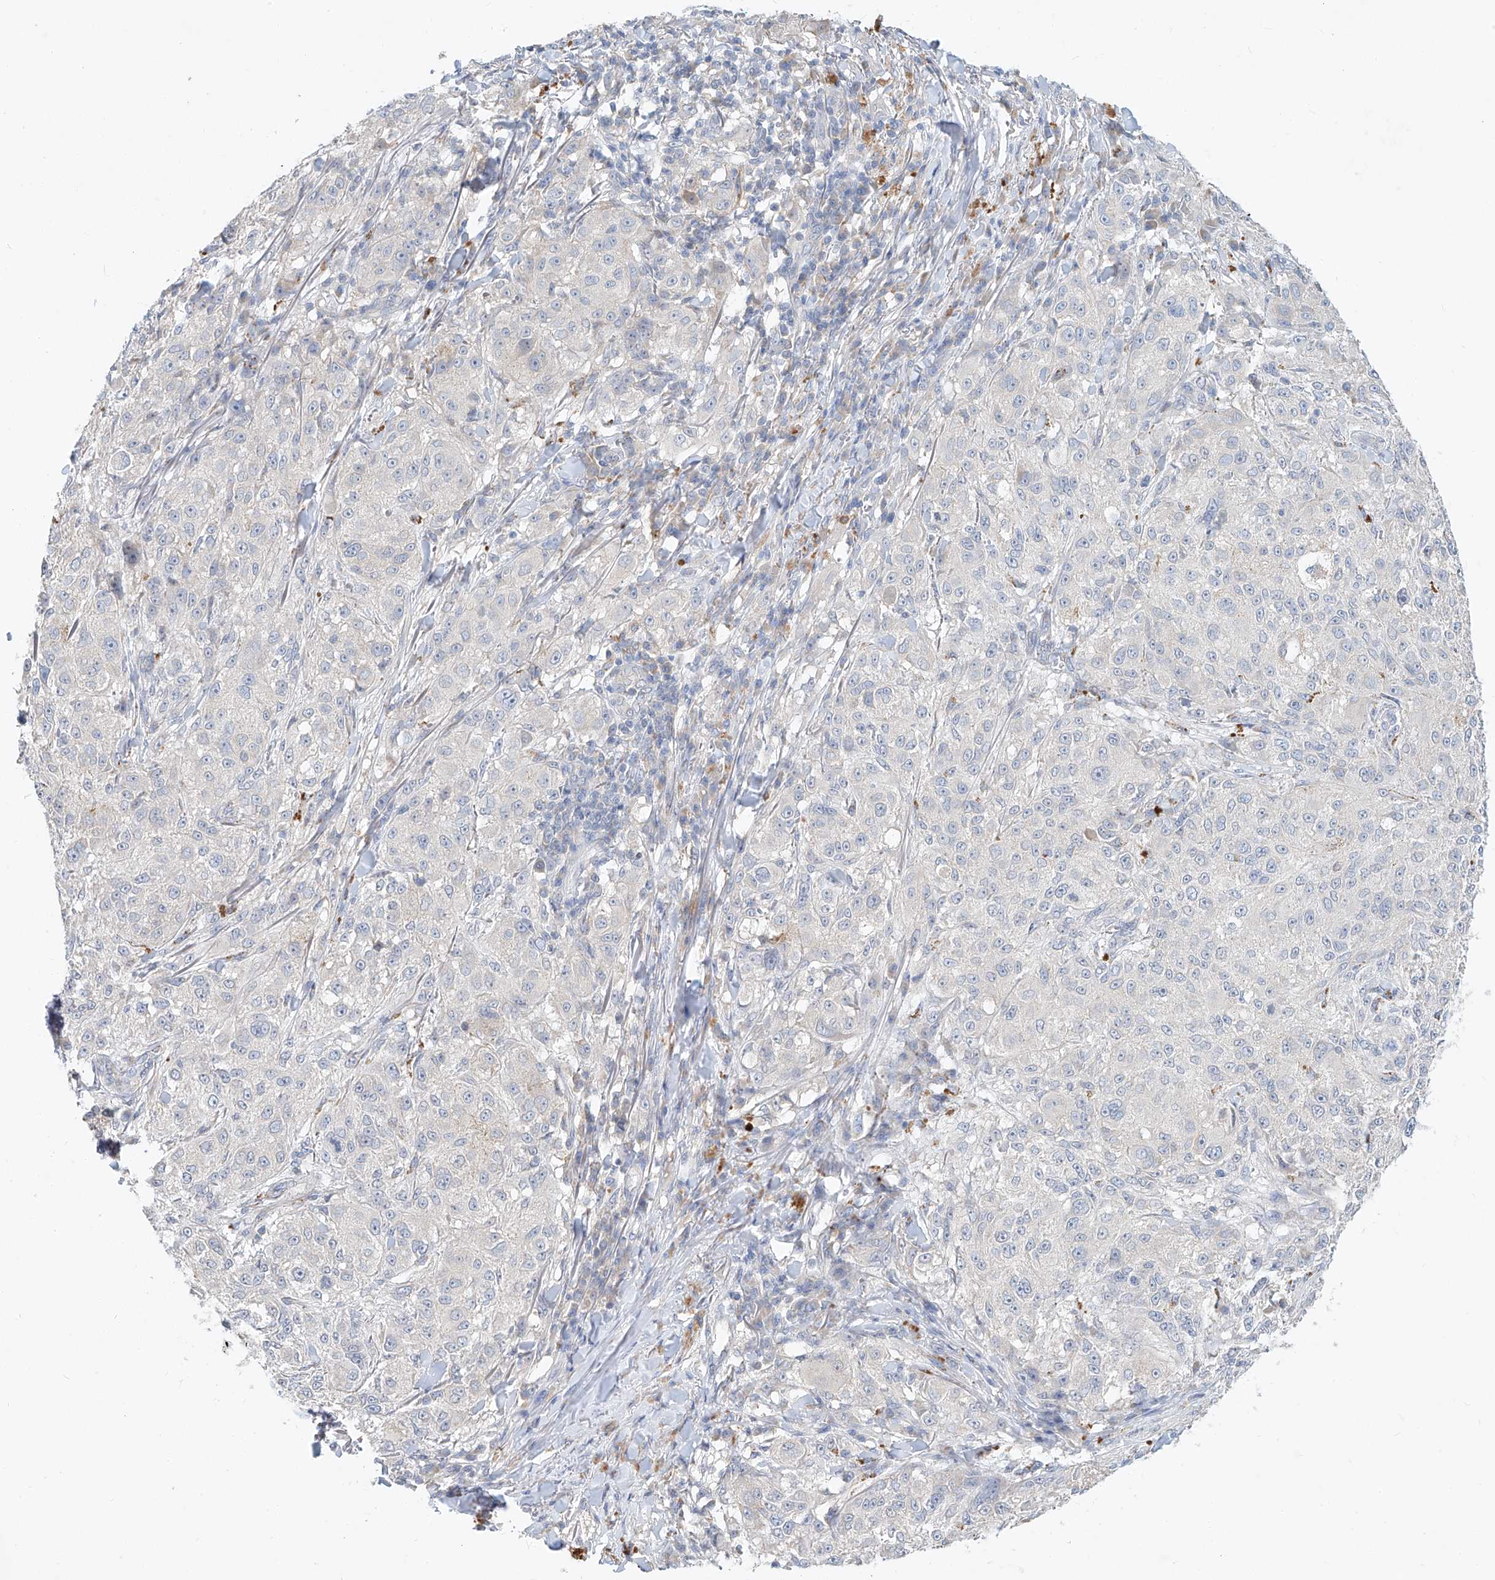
{"staining": {"intensity": "negative", "quantity": "none", "location": "none"}, "tissue": "melanoma", "cell_type": "Tumor cells", "image_type": "cancer", "snomed": [{"axis": "morphology", "description": "Necrosis, NOS"}, {"axis": "morphology", "description": "Malignant melanoma, NOS"}, {"axis": "topography", "description": "Skin"}], "caption": "Immunohistochemistry image of neoplastic tissue: malignant melanoma stained with DAB (3,3'-diaminobenzidine) shows no significant protein staining in tumor cells.", "gene": "SYTL3", "patient": {"sex": "female", "age": 87}}